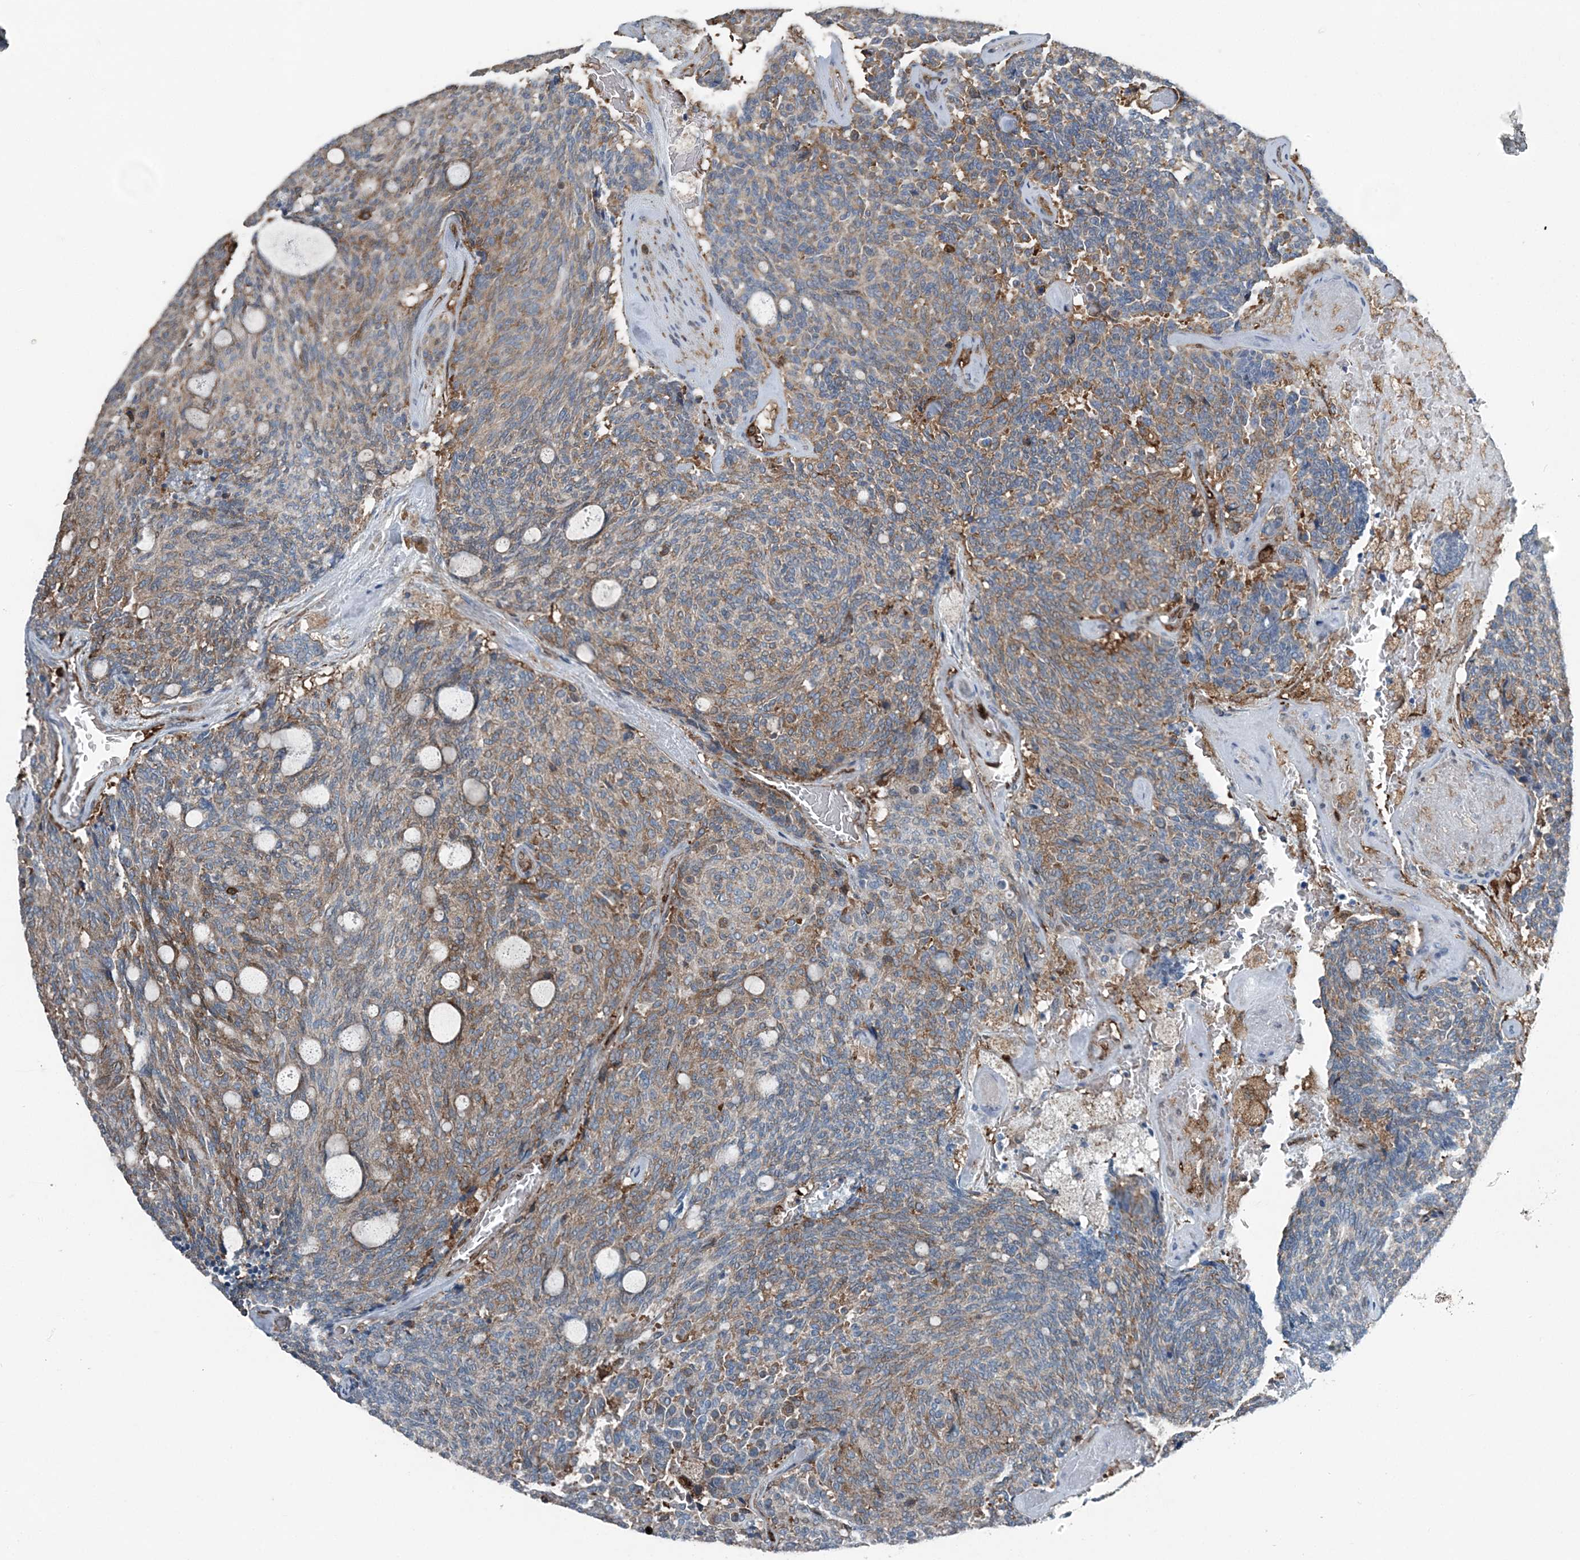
{"staining": {"intensity": "moderate", "quantity": "25%-75%", "location": "cytoplasmic/membranous"}, "tissue": "carcinoid", "cell_type": "Tumor cells", "image_type": "cancer", "snomed": [{"axis": "morphology", "description": "Carcinoid, malignant, NOS"}, {"axis": "topography", "description": "Pancreas"}], "caption": "Moderate cytoplasmic/membranous protein expression is identified in approximately 25%-75% of tumor cells in carcinoid. The protein is stained brown, and the nuclei are stained in blue (DAB (3,3'-diaminobenzidine) IHC with brightfield microscopy, high magnification).", "gene": "CFL1", "patient": {"sex": "female", "age": 54}}